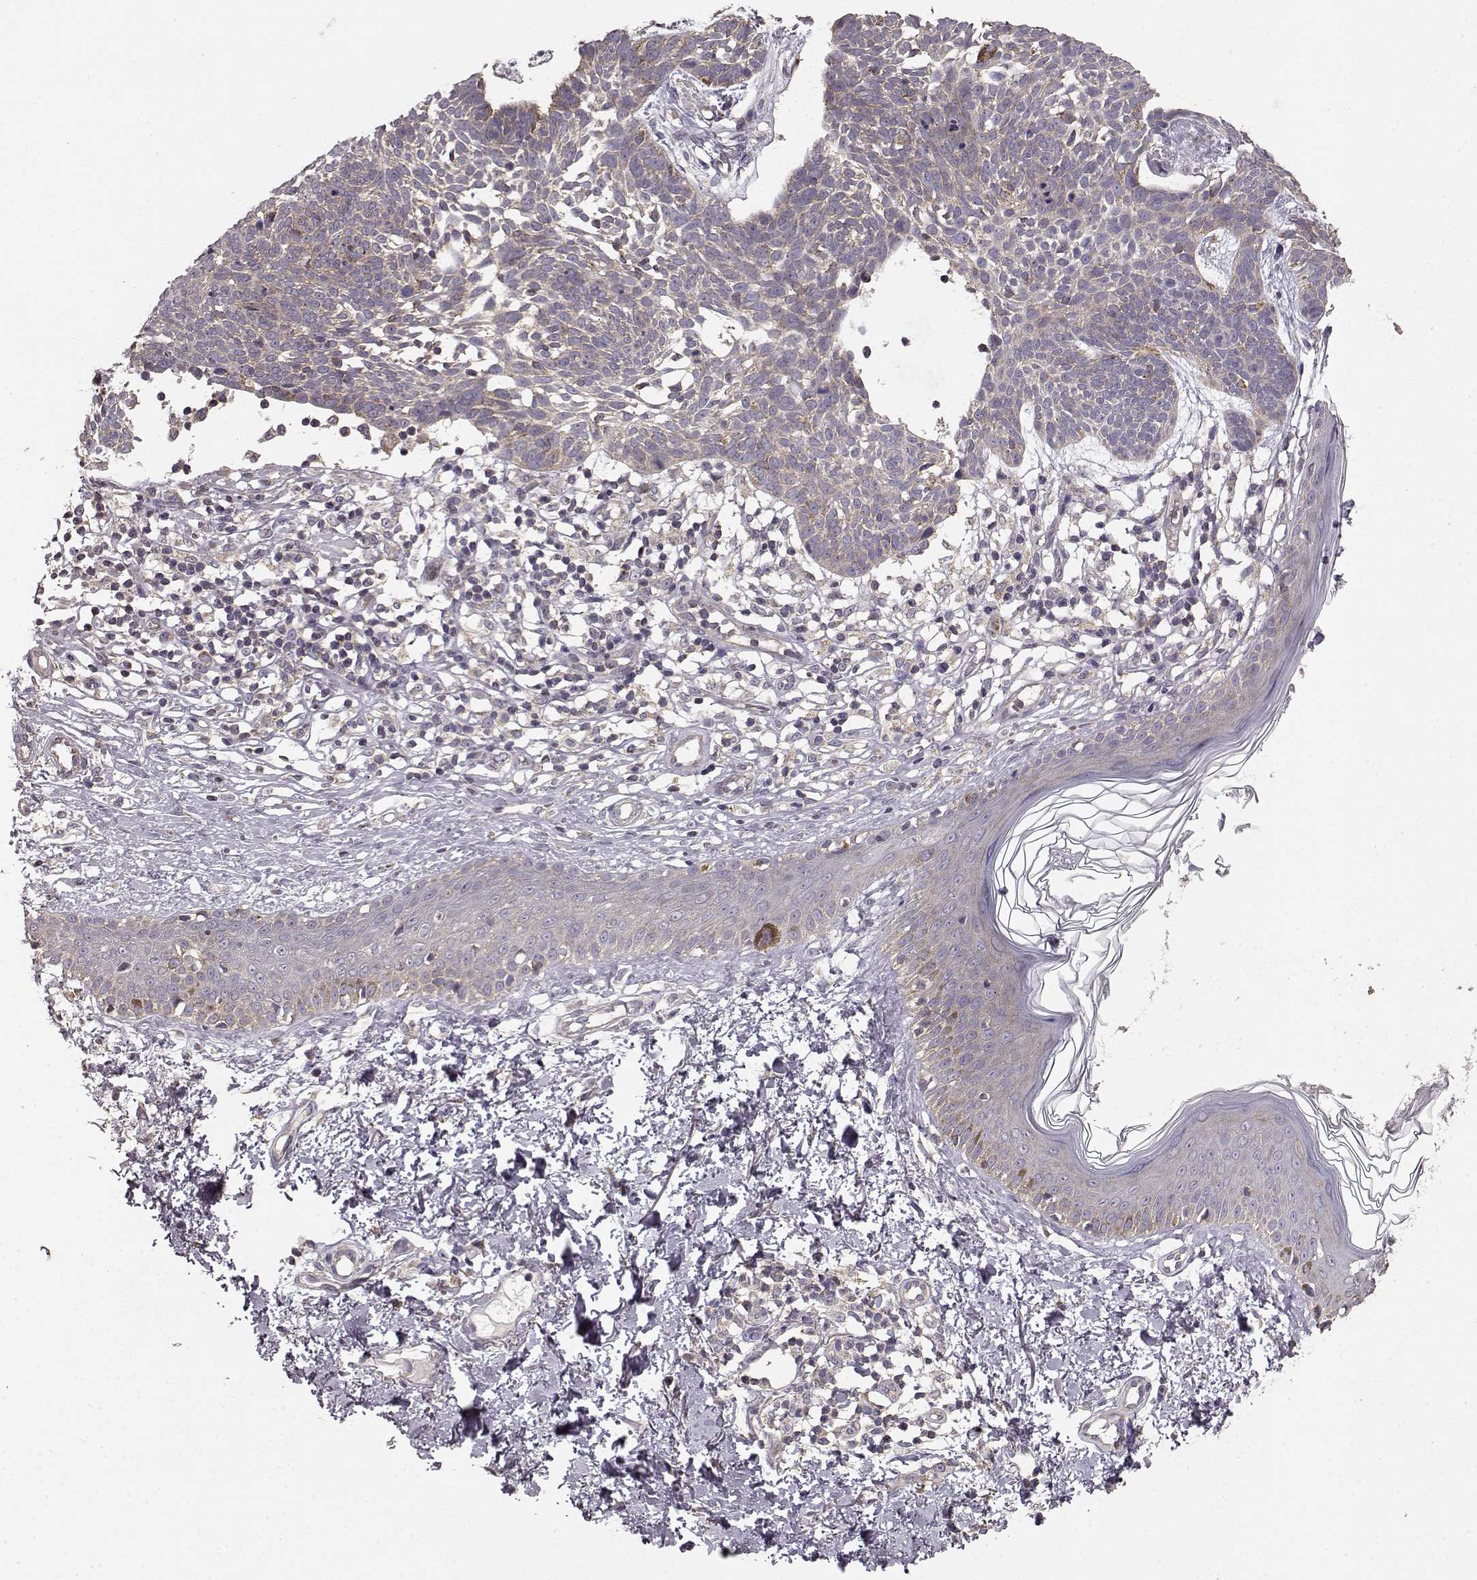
{"staining": {"intensity": "weak", "quantity": ">75%", "location": "cytoplasmic/membranous"}, "tissue": "skin cancer", "cell_type": "Tumor cells", "image_type": "cancer", "snomed": [{"axis": "morphology", "description": "Basal cell carcinoma"}, {"axis": "topography", "description": "Skin"}], "caption": "Immunohistochemistry of skin cancer (basal cell carcinoma) displays low levels of weak cytoplasmic/membranous positivity in approximately >75% of tumor cells. (Stains: DAB (3,3'-diaminobenzidine) in brown, nuclei in blue, Microscopy: brightfield microscopy at high magnification).", "gene": "ERBB3", "patient": {"sex": "male", "age": 85}}